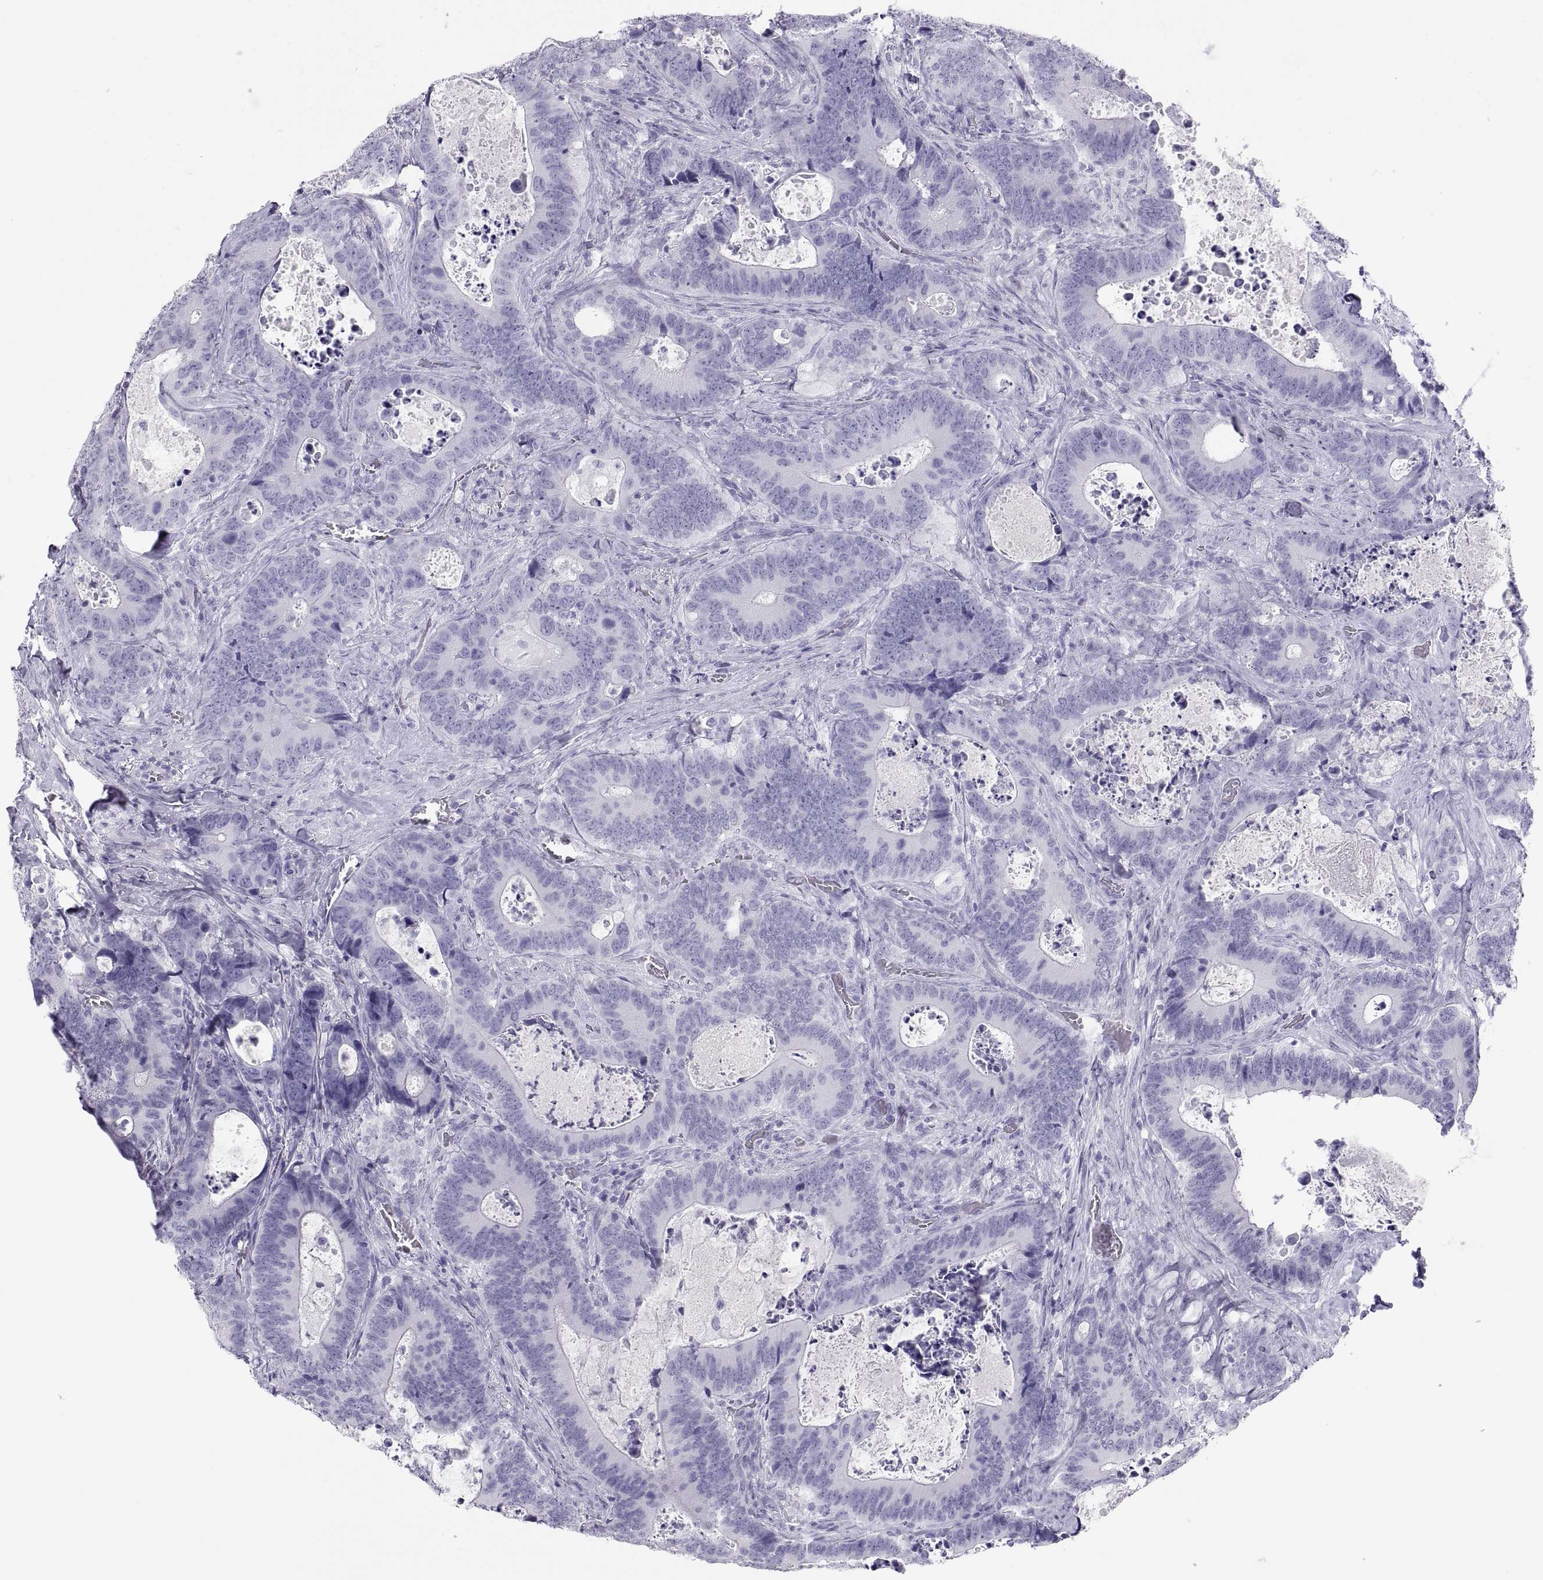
{"staining": {"intensity": "negative", "quantity": "none", "location": "none"}, "tissue": "colorectal cancer", "cell_type": "Tumor cells", "image_type": "cancer", "snomed": [{"axis": "morphology", "description": "Adenocarcinoma, NOS"}, {"axis": "topography", "description": "Colon"}], "caption": "A histopathology image of colorectal cancer (adenocarcinoma) stained for a protein exhibits no brown staining in tumor cells. (Stains: DAB immunohistochemistry with hematoxylin counter stain, Microscopy: brightfield microscopy at high magnification).", "gene": "SEMG1", "patient": {"sex": "female", "age": 82}}